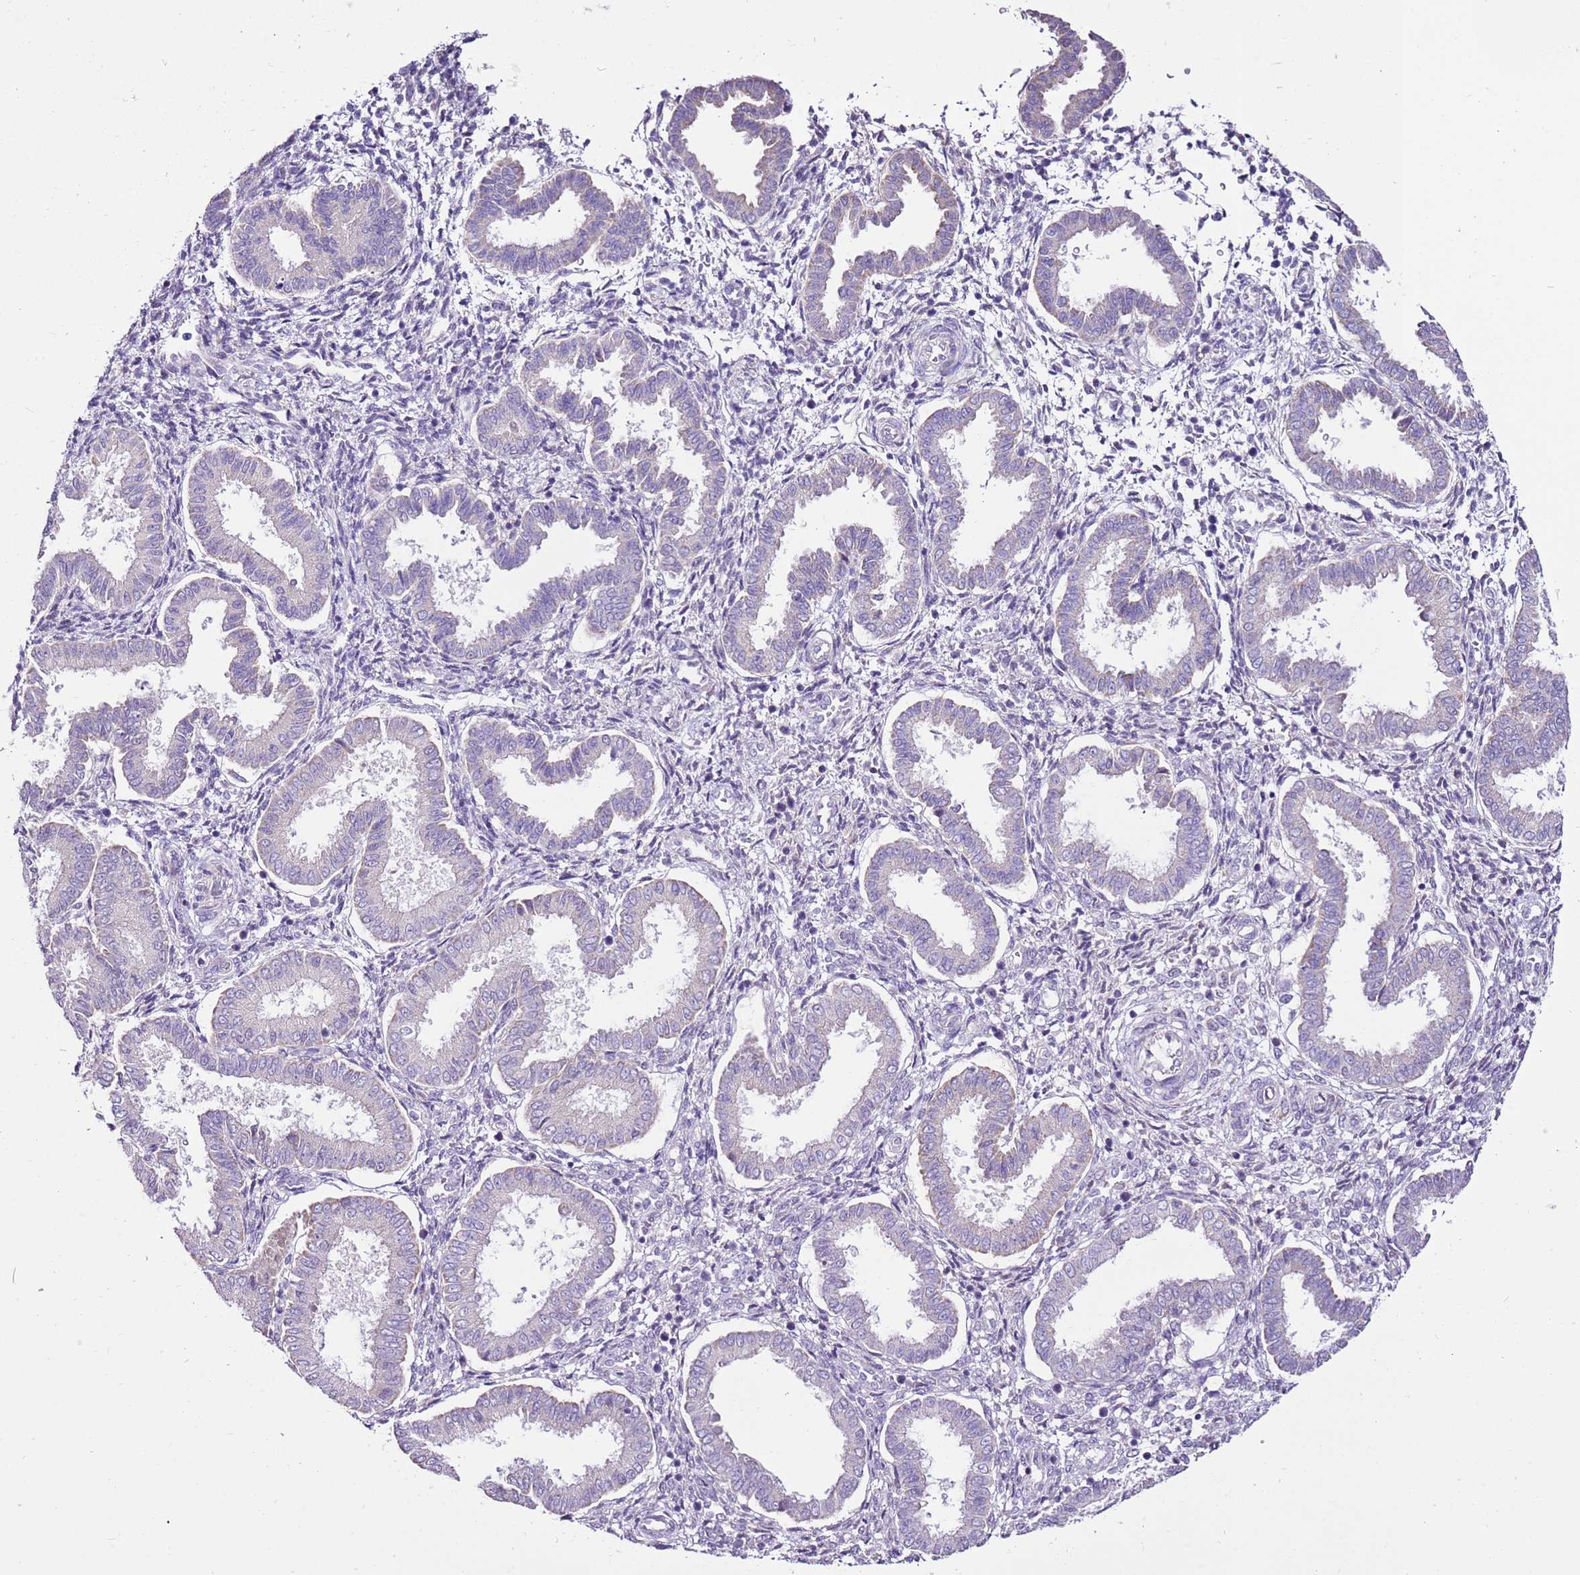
{"staining": {"intensity": "negative", "quantity": "none", "location": "none"}, "tissue": "endometrium", "cell_type": "Cells in endometrial stroma", "image_type": "normal", "snomed": [{"axis": "morphology", "description": "Normal tissue, NOS"}, {"axis": "topography", "description": "Endometrium"}], "caption": "DAB immunohistochemical staining of normal endometrium exhibits no significant expression in cells in endometrial stroma. Brightfield microscopy of IHC stained with DAB (brown) and hematoxylin (blue), captured at high magnification.", "gene": "SLC38A5", "patient": {"sex": "female", "age": 24}}